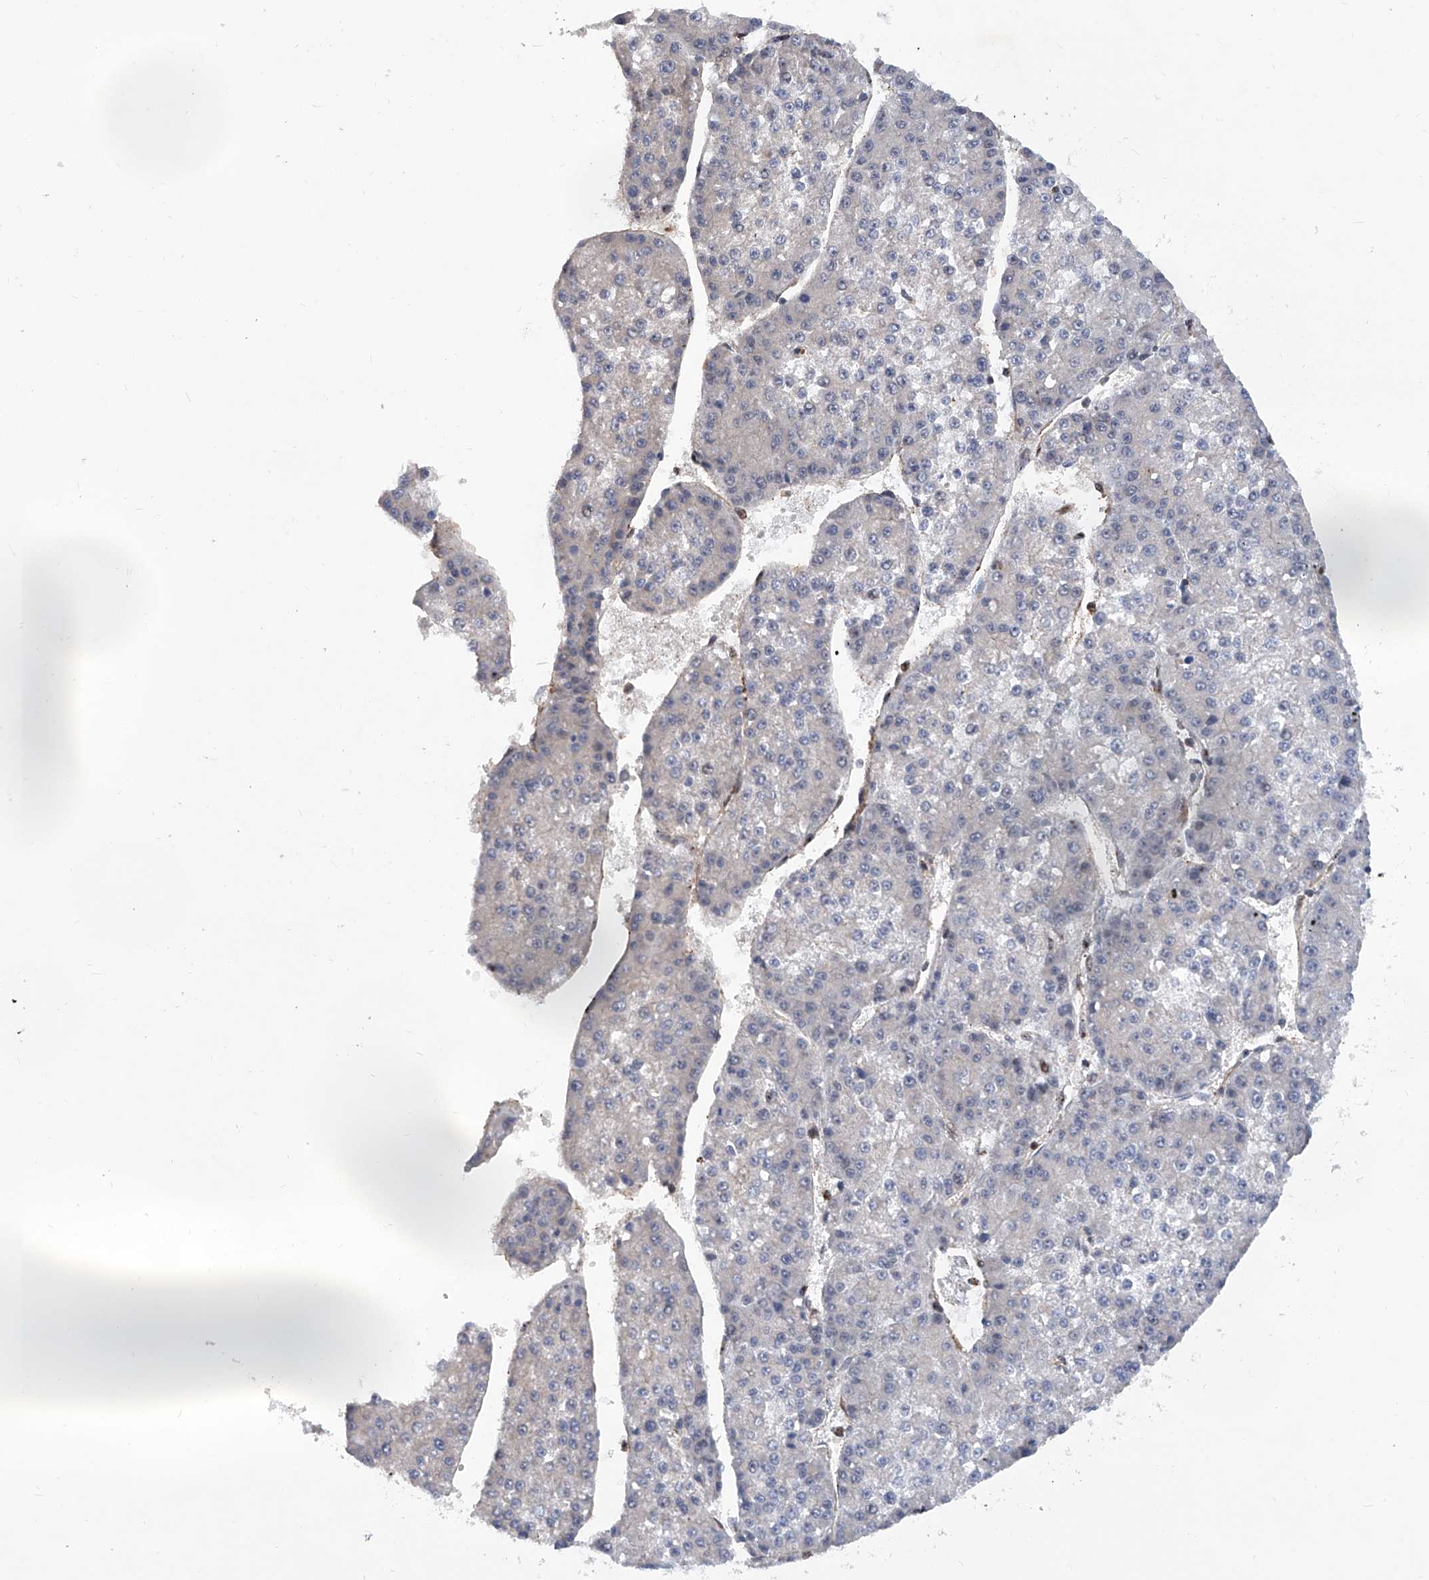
{"staining": {"intensity": "negative", "quantity": "none", "location": "none"}, "tissue": "liver cancer", "cell_type": "Tumor cells", "image_type": "cancer", "snomed": [{"axis": "morphology", "description": "Carcinoma, Hepatocellular, NOS"}, {"axis": "topography", "description": "Liver"}], "caption": "Immunohistochemistry (IHC) of liver hepatocellular carcinoma demonstrates no positivity in tumor cells.", "gene": "NT5C3A", "patient": {"sex": "female", "age": 73}}